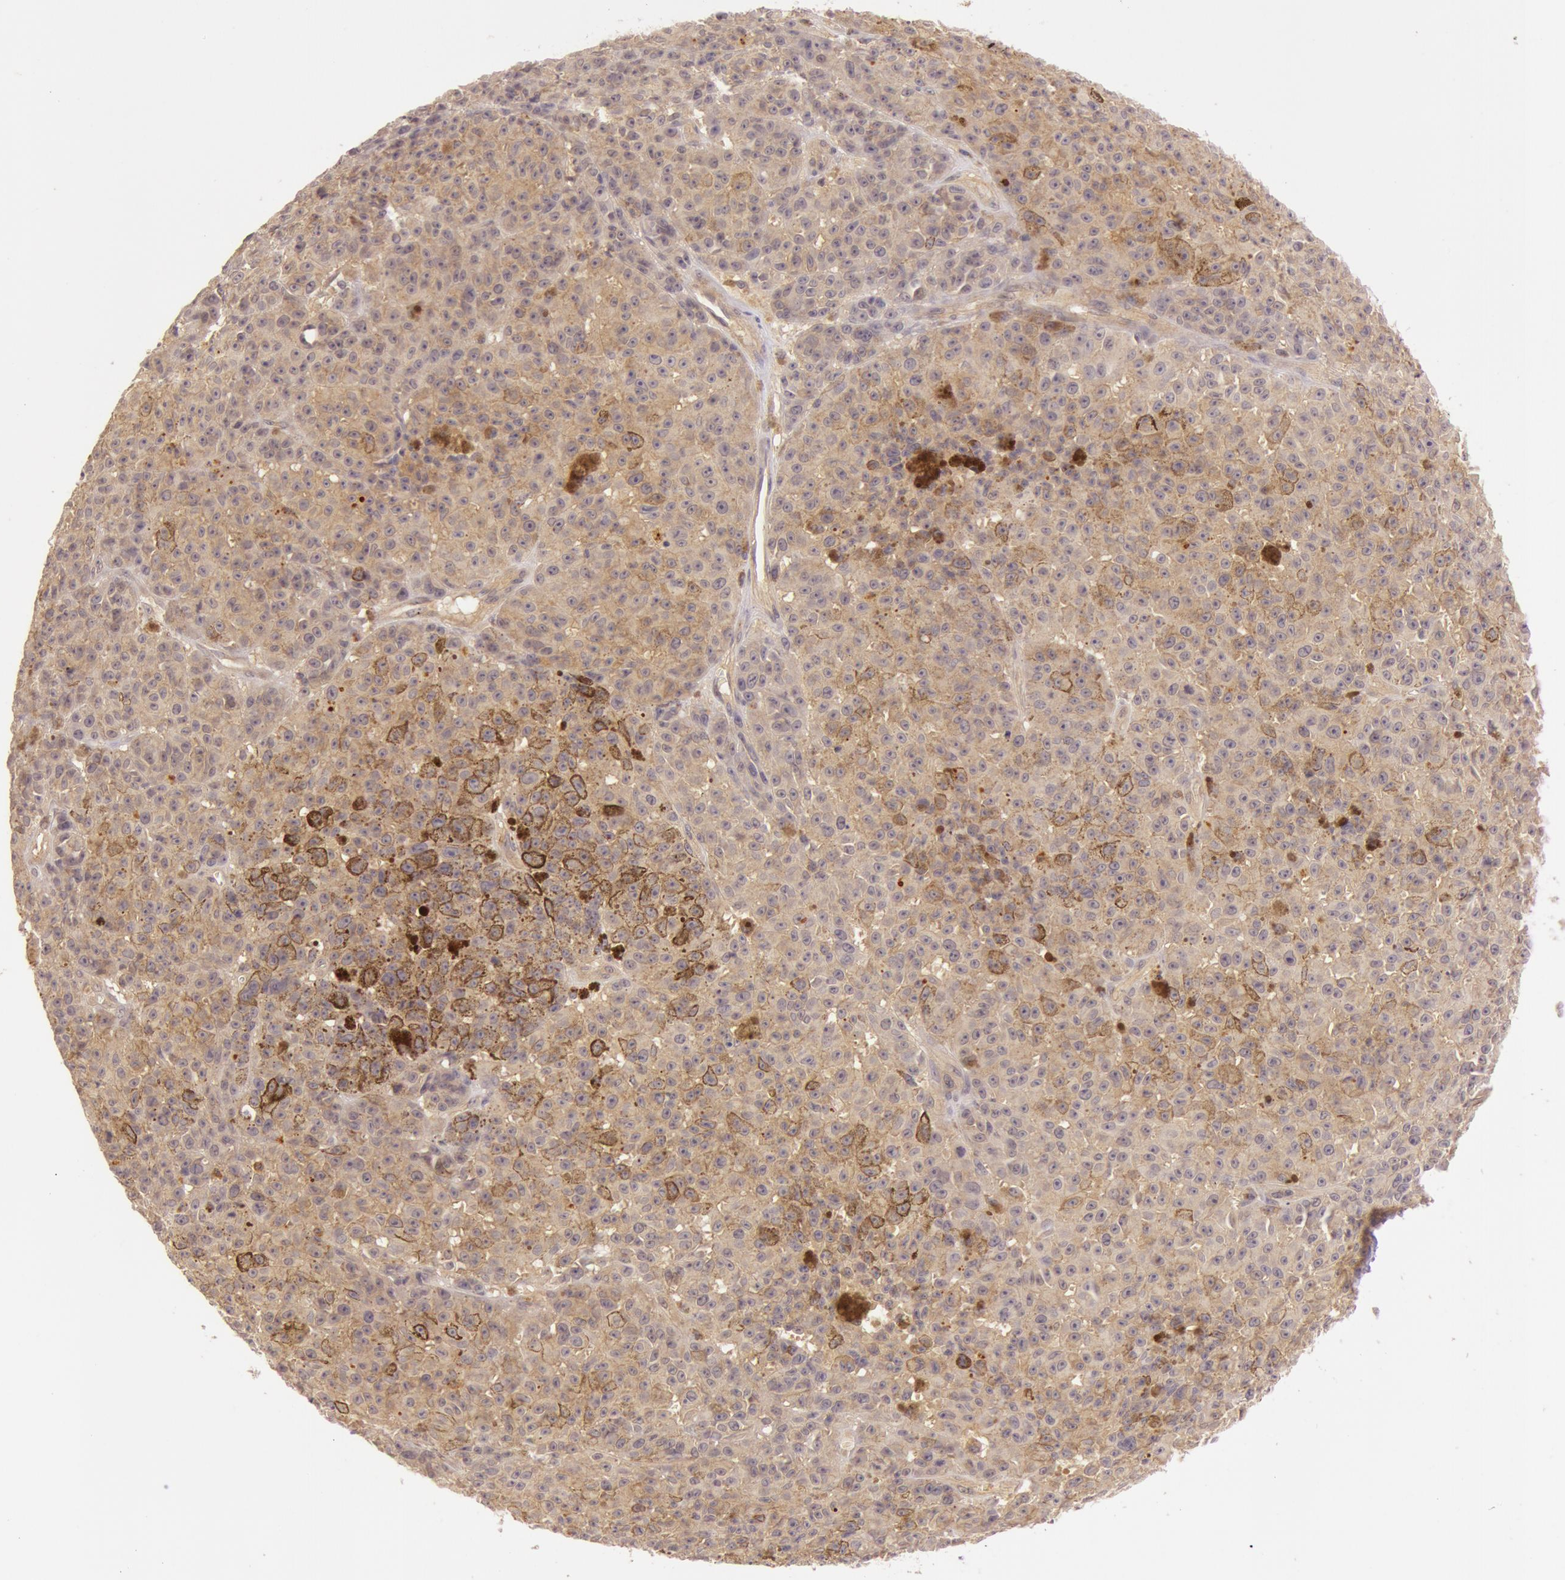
{"staining": {"intensity": "weak", "quantity": ">75%", "location": "cytoplasmic/membranous"}, "tissue": "melanoma", "cell_type": "Tumor cells", "image_type": "cancer", "snomed": [{"axis": "morphology", "description": "Malignant melanoma, NOS"}, {"axis": "topography", "description": "Skin"}], "caption": "A photomicrograph of human melanoma stained for a protein exhibits weak cytoplasmic/membranous brown staining in tumor cells.", "gene": "ATG2B", "patient": {"sex": "male", "age": 64}}